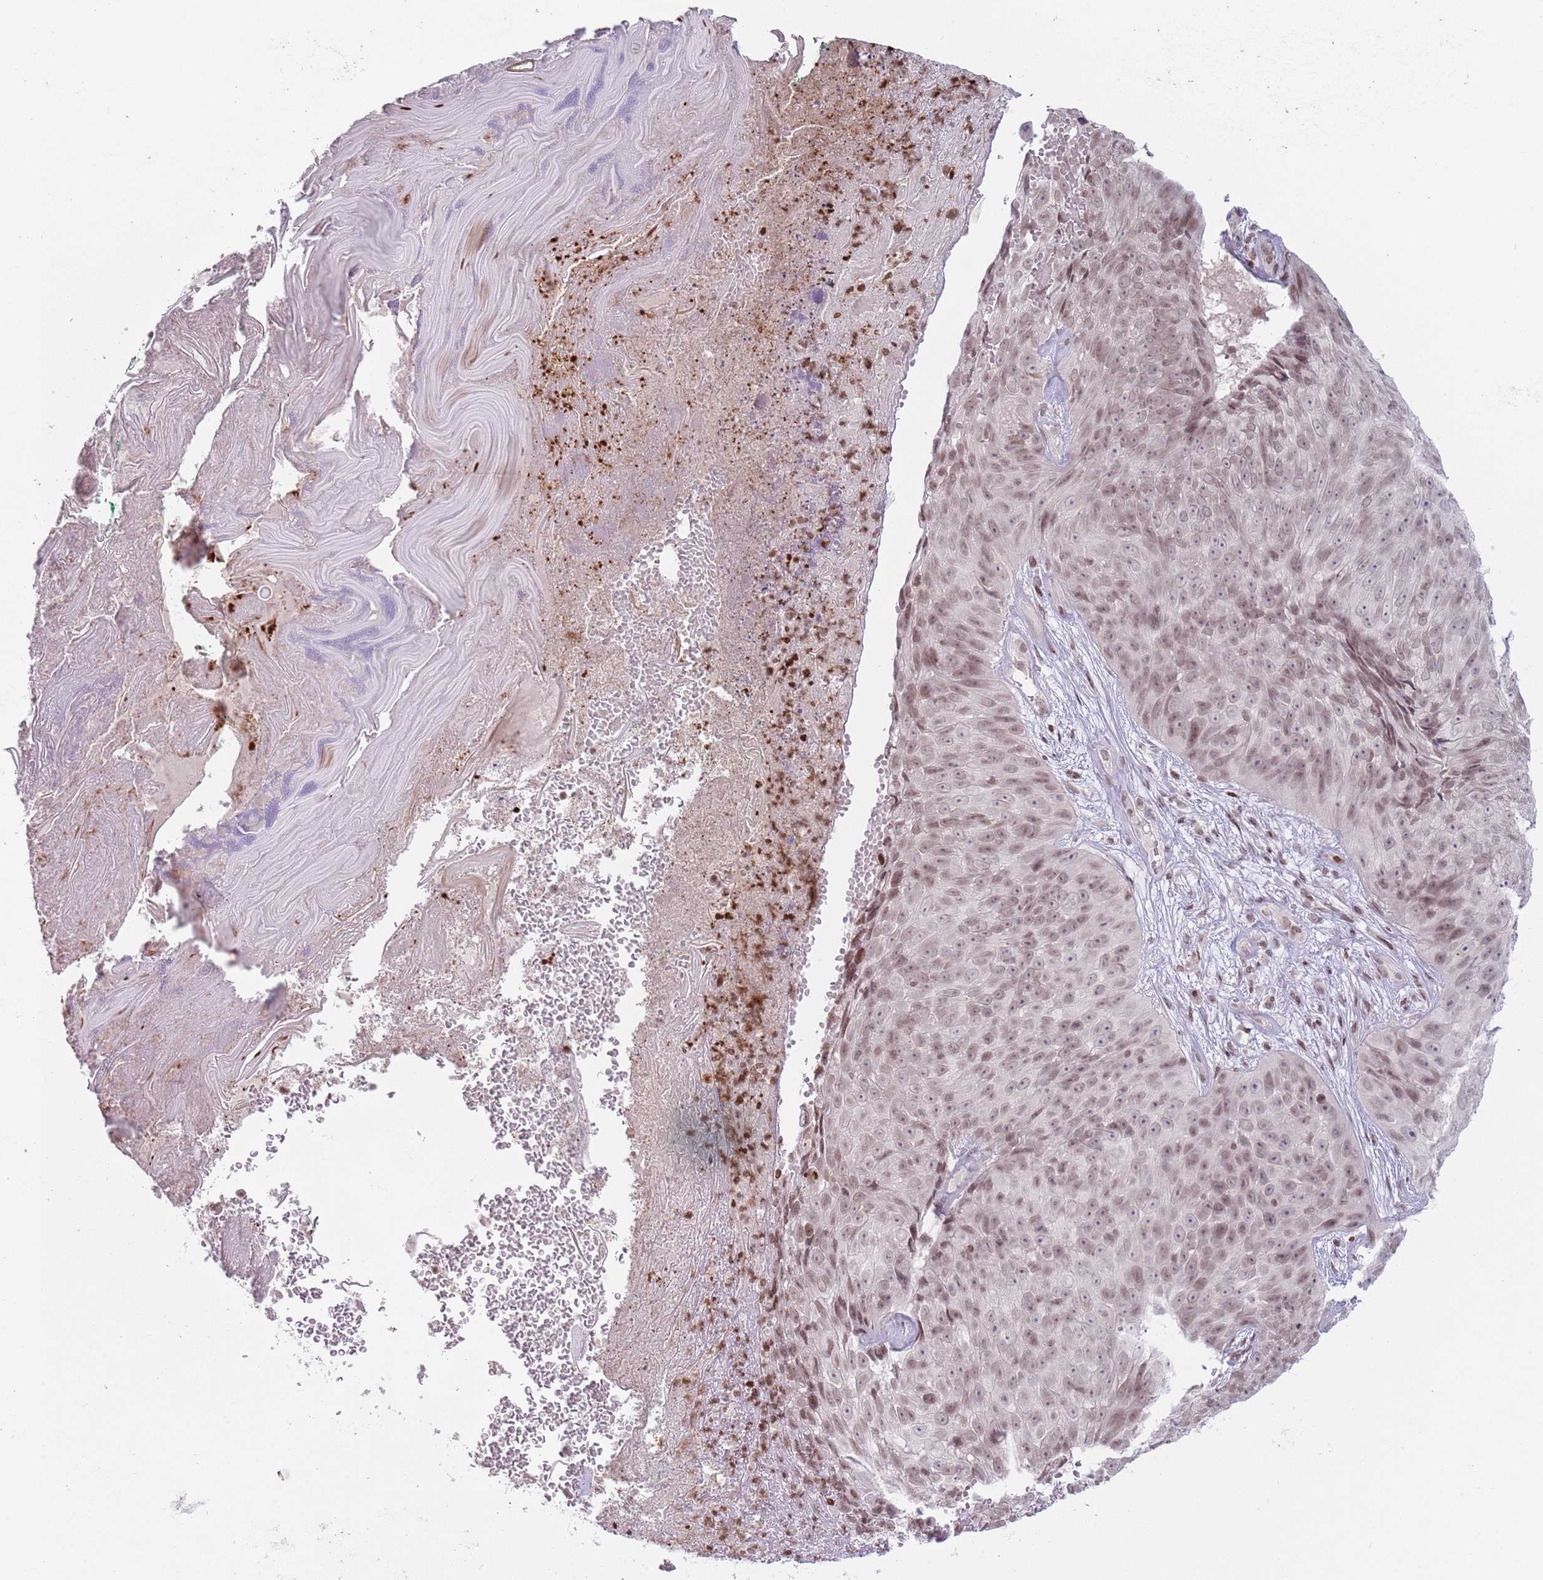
{"staining": {"intensity": "moderate", "quantity": ">75%", "location": "nuclear"}, "tissue": "skin cancer", "cell_type": "Tumor cells", "image_type": "cancer", "snomed": [{"axis": "morphology", "description": "Squamous cell carcinoma, NOS"}, {"axis": "topography", "description": "Skin"}], "caption": "This image shows IHC staining of skin cancer (squamous cell carcinoma), with medium moderate nuclear staining in about >75% of tumor cells.", "gene": "SH3RF3", "patient": {"sex": "female", "age": 87}}